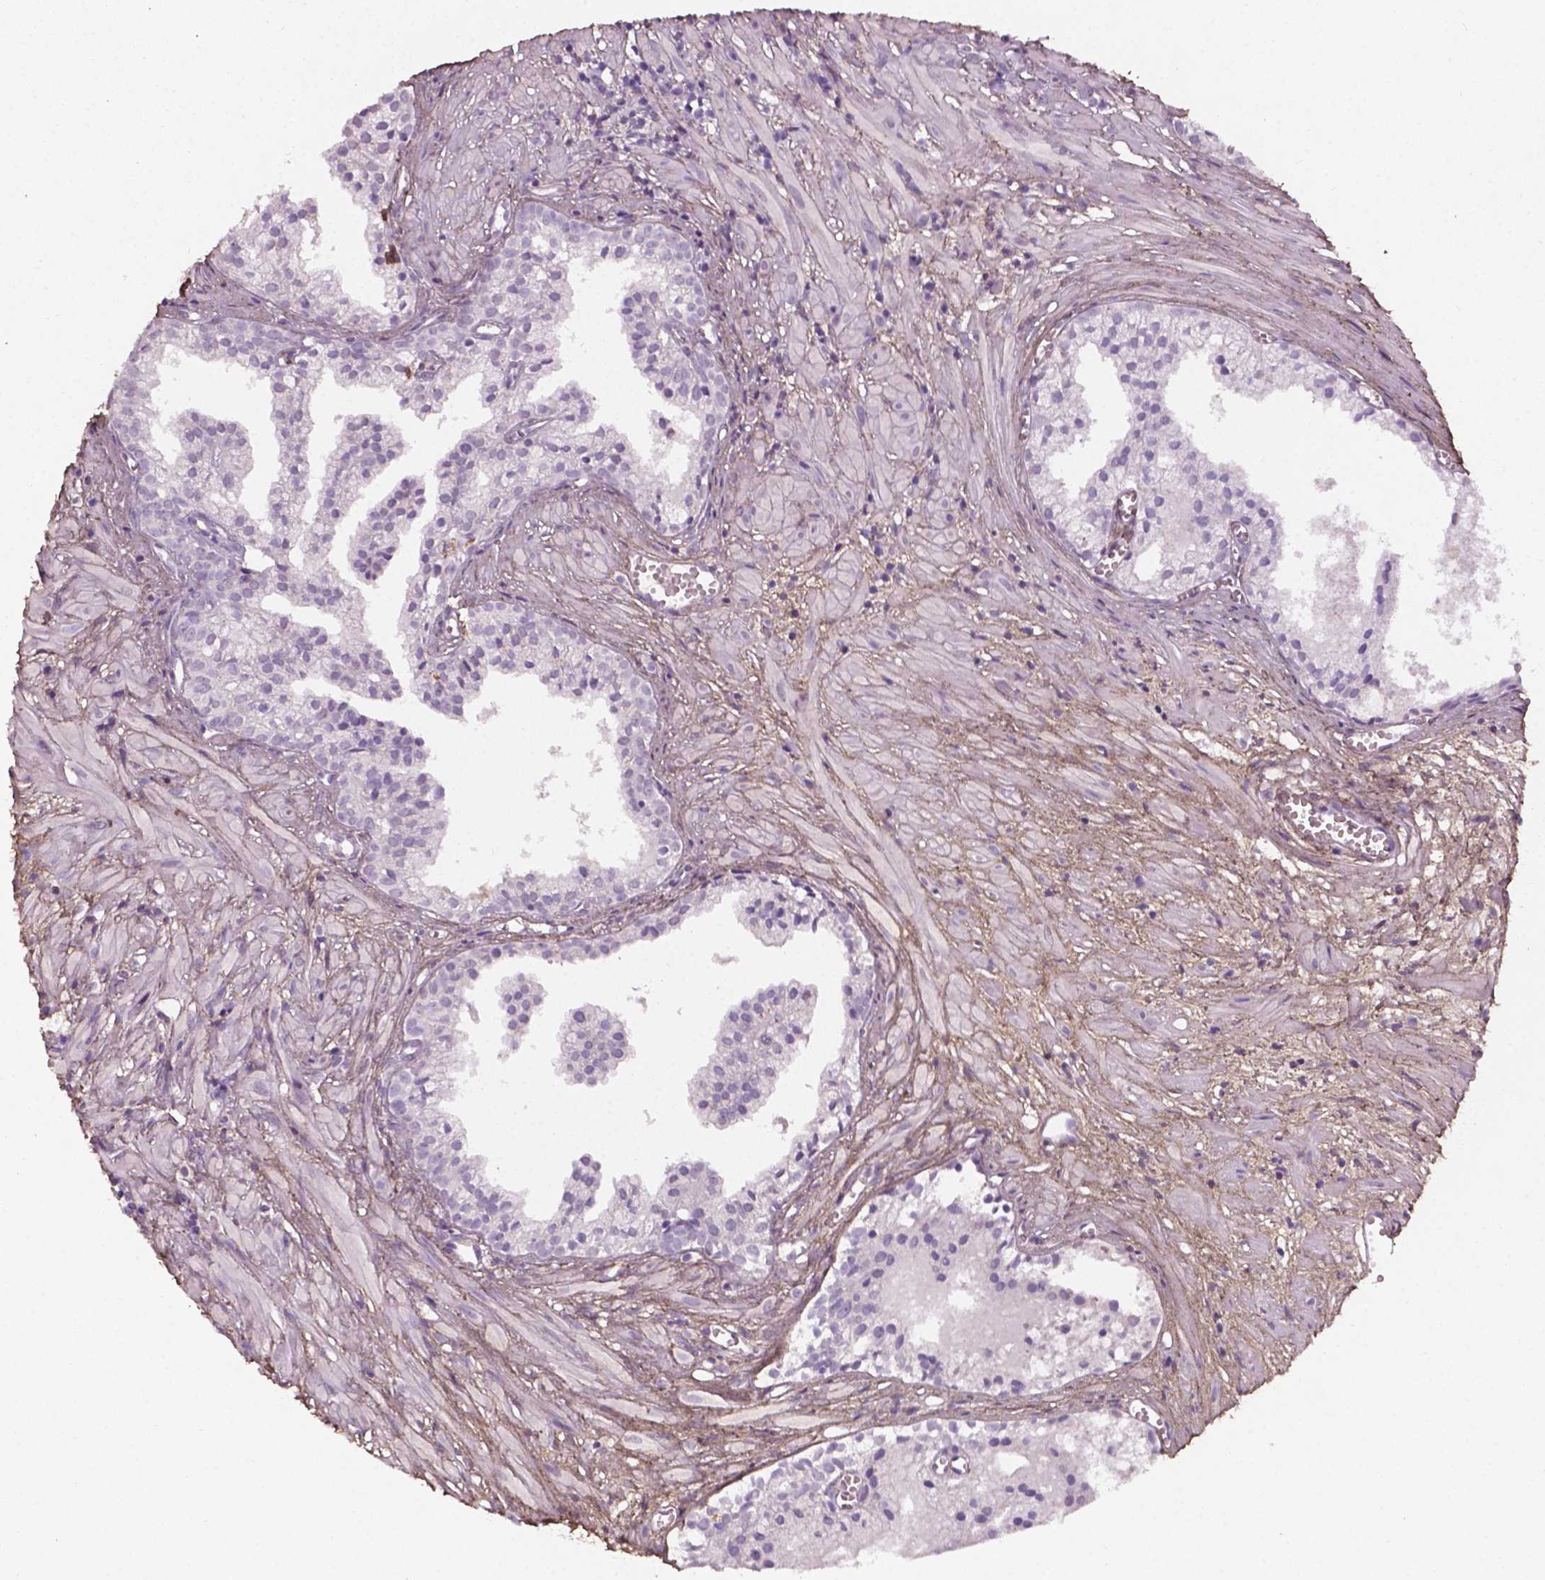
{"staining": {"intensity": "negative", "quantity": "none", "location": "none"}, "tissue": "prostate cancer", "cell_type": "Tumor cells", "image_type": "cancer", "snomed": [{"axis": "morphology", "description": "Adenocarcinoma, High grade"}, {"axis": "topography", "description": "Prostate"}], "caption": "Tumor cells are negative for brown protein staining in prostate high-grade adenocarcinoma.", "gene": "DLG2", "patient": {"sex": "male", "age": 58}}